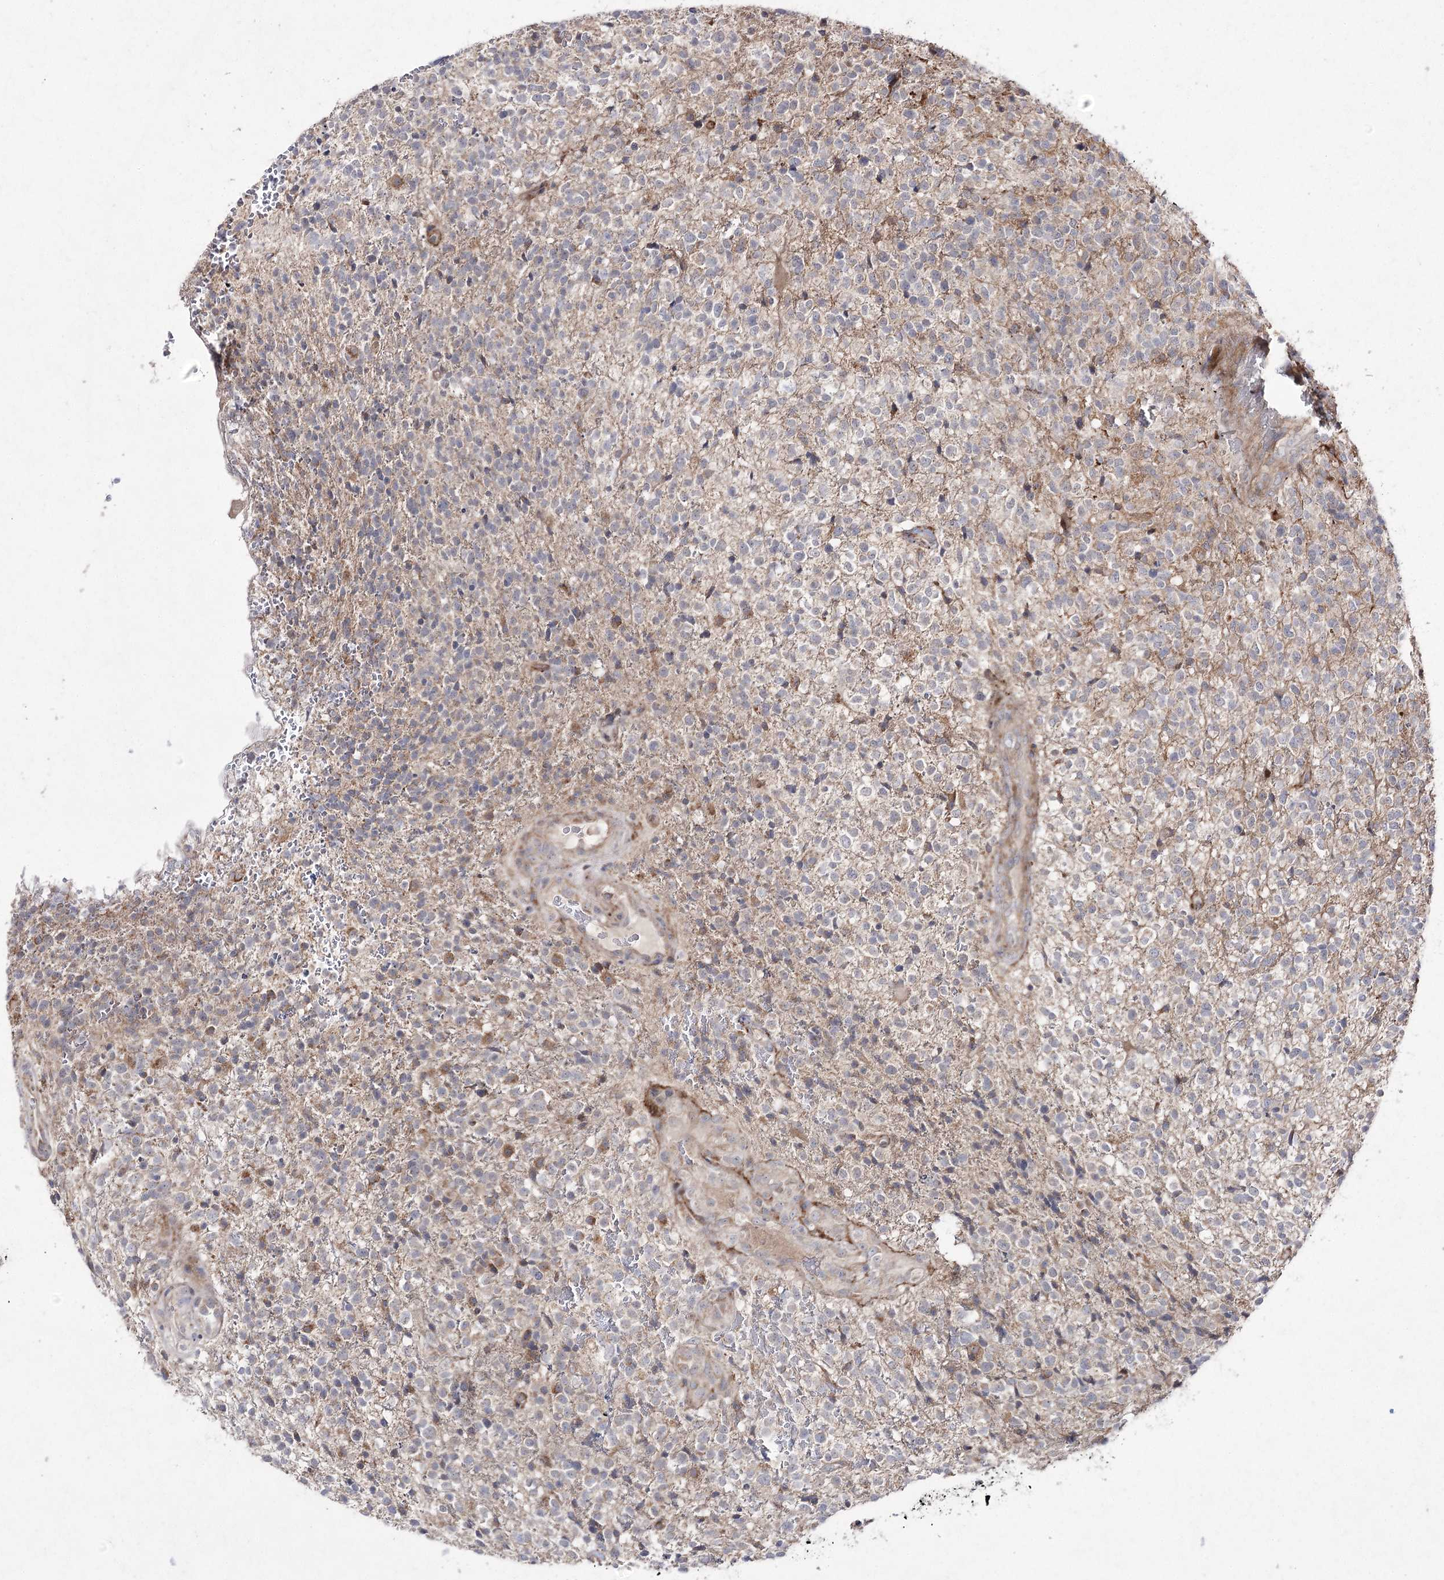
{"staining": {"intensity": "weak", "quantity": "<25%", "location": "cytoplasmic/membranous"}, "tissue": "glioma", "cell_type": "Tumor cells", "image_type": "cancer", "snomed": [{"axis": "morphology", "description": "Glioma, malignant, High grade"}, {"axis": "topography", "description": "Brain"}], "caption": "Human glioma stained for a protein using immunohistochemistry demonstrates no staining in tumor cells.", "gene": "FANCL", "patient": {"sex": "male", "age": 56}}